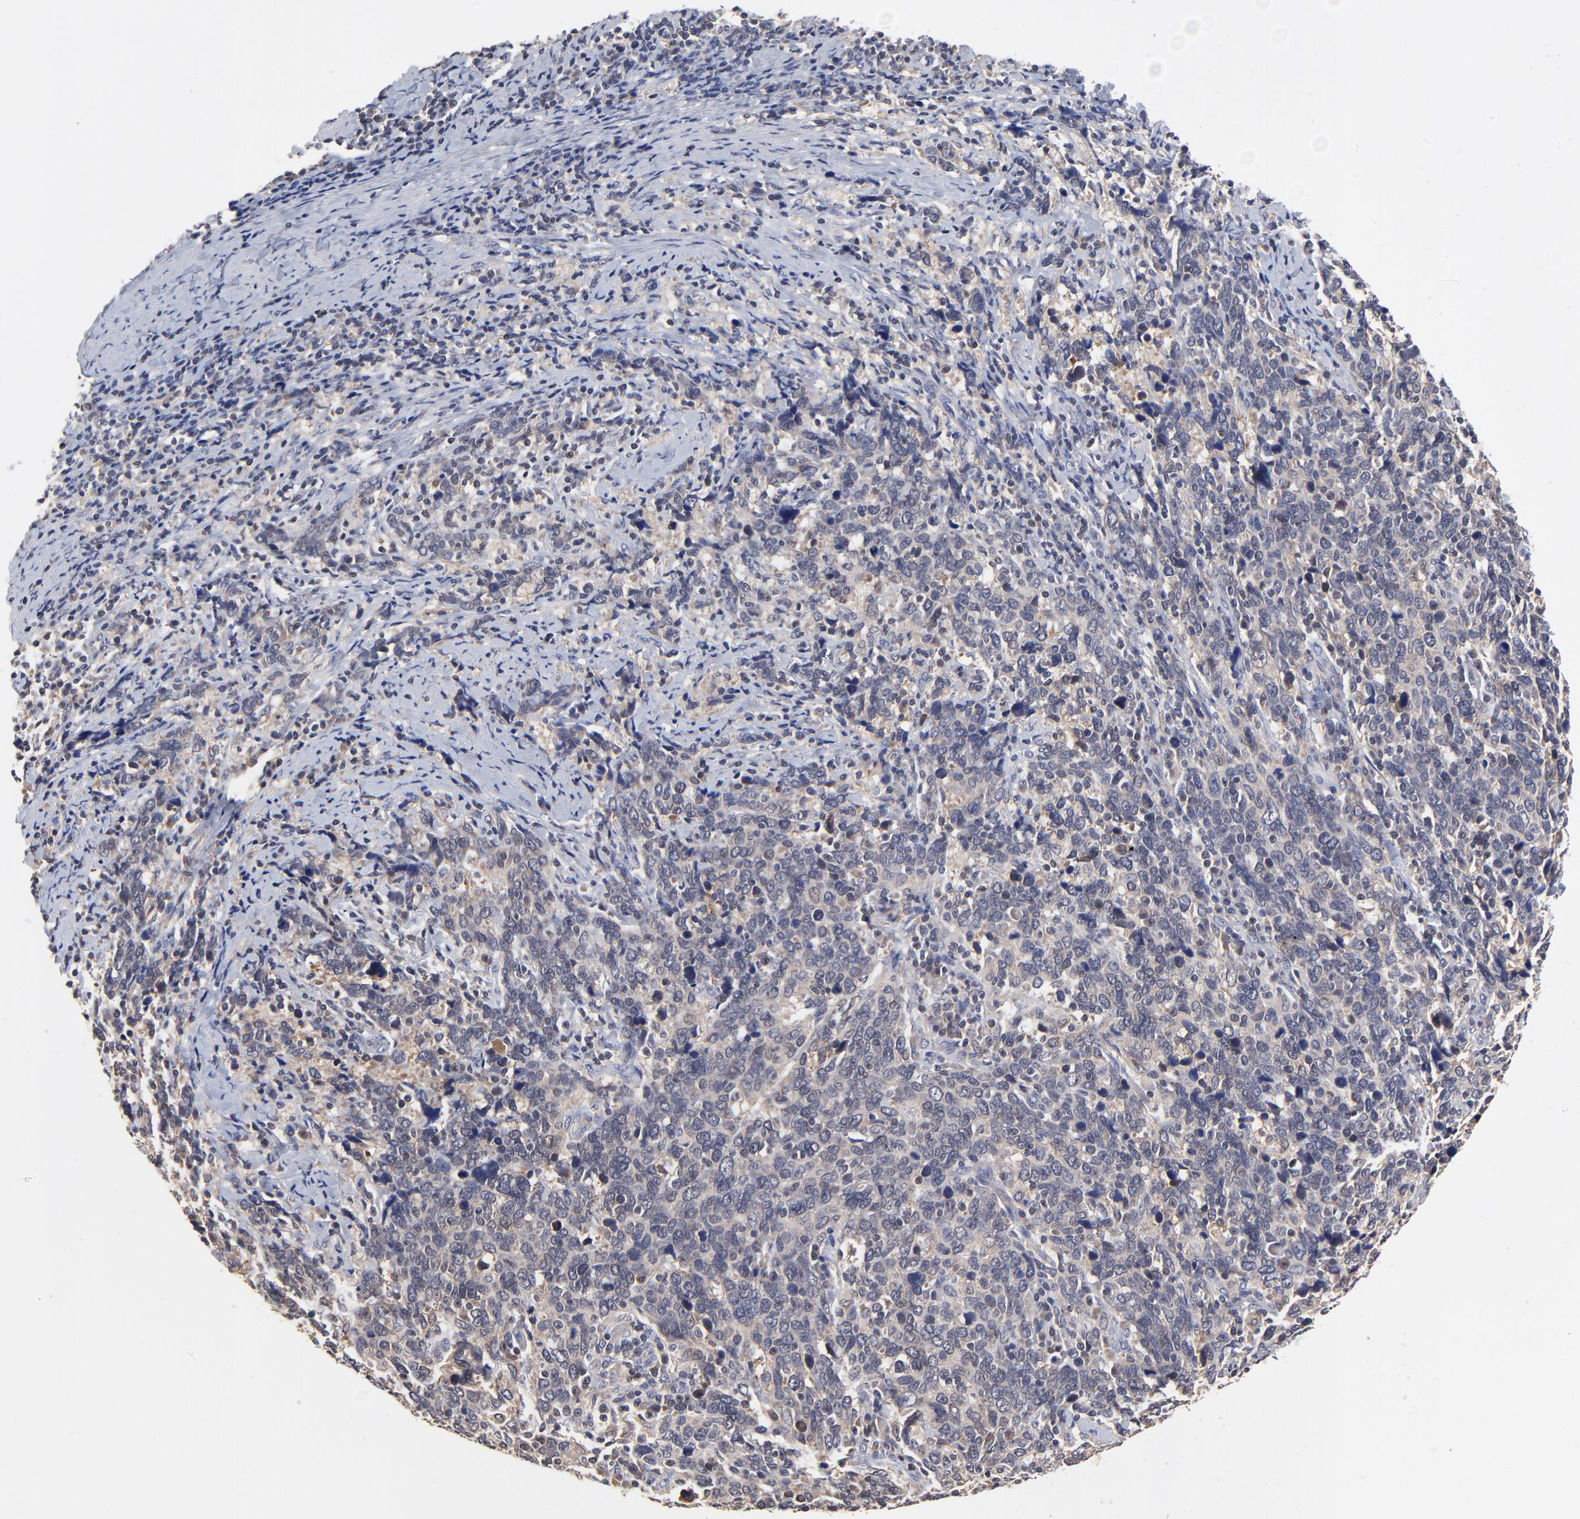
{"staining": {"intensity": "weak", "quantity": ">75%", "location": "cytoplasmic/membranous"}, "tissue": "cervical cancer", "cell_type": "Tumor cells", "image_type": "cancer", "snomed": [{"axis": "morphology", "description": "Squamous cell carcinoma, NOS"}, {"axis": "topography", "description": "Cervix"}], "caption": "Immunohistochemical staining of human squamous cell carcinoma (cervical) reveals low levels of weak cytoplasmic/membranous expression in about >75% of tumor cells. Nuclei are stained in blue.", "gene": "PCMT1", "patient": {"sex": "female", "age": 41}}